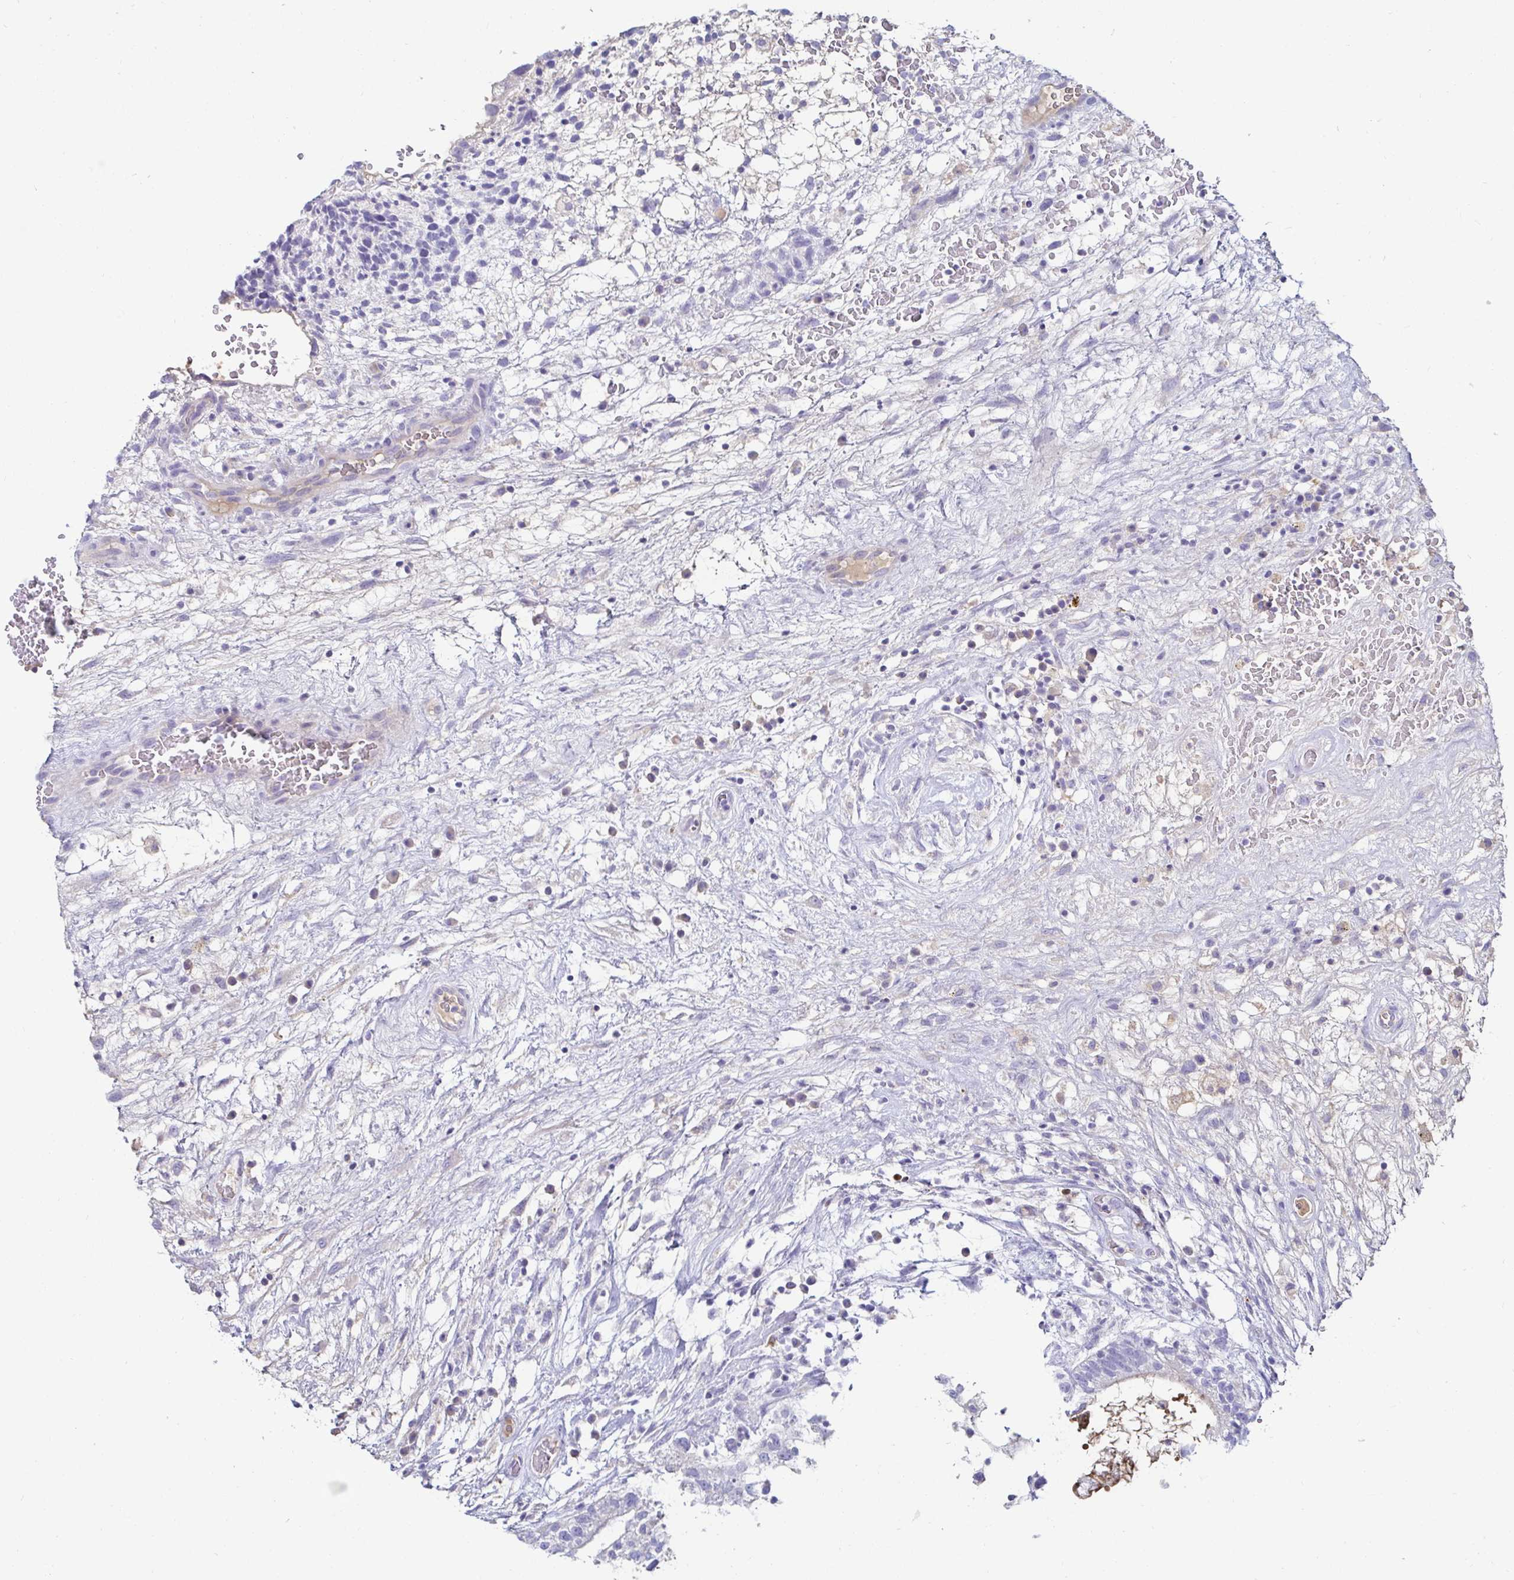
{"staining": {"intensity": "negative", "quantity": "none", "location": "none"}, "tissue": "testis cancer", "cell_type": "Tumor cells", "image_type": "cancer", "snomed": [{"axis": "morphology", "description": "Normal tissue, NOS"}, {"axis": "morphology", "description": "Carcinoma, Embryonal, NOS"}, {"axis": "topography", "description": "Testis"}], "caption": "Immunohistochemical staining of human testis embryonal carcinoma exhibits no significant expression in tumor cells. Brightfield microscopy of immunohistochemistry (IHC) stained with DAB (3,3'-diaminobenzidine) (brown) and hematoxylin (blue), captured at high magnification.", "gene": "C4orf17", "patient": {"sex": "male", "age": 32}}